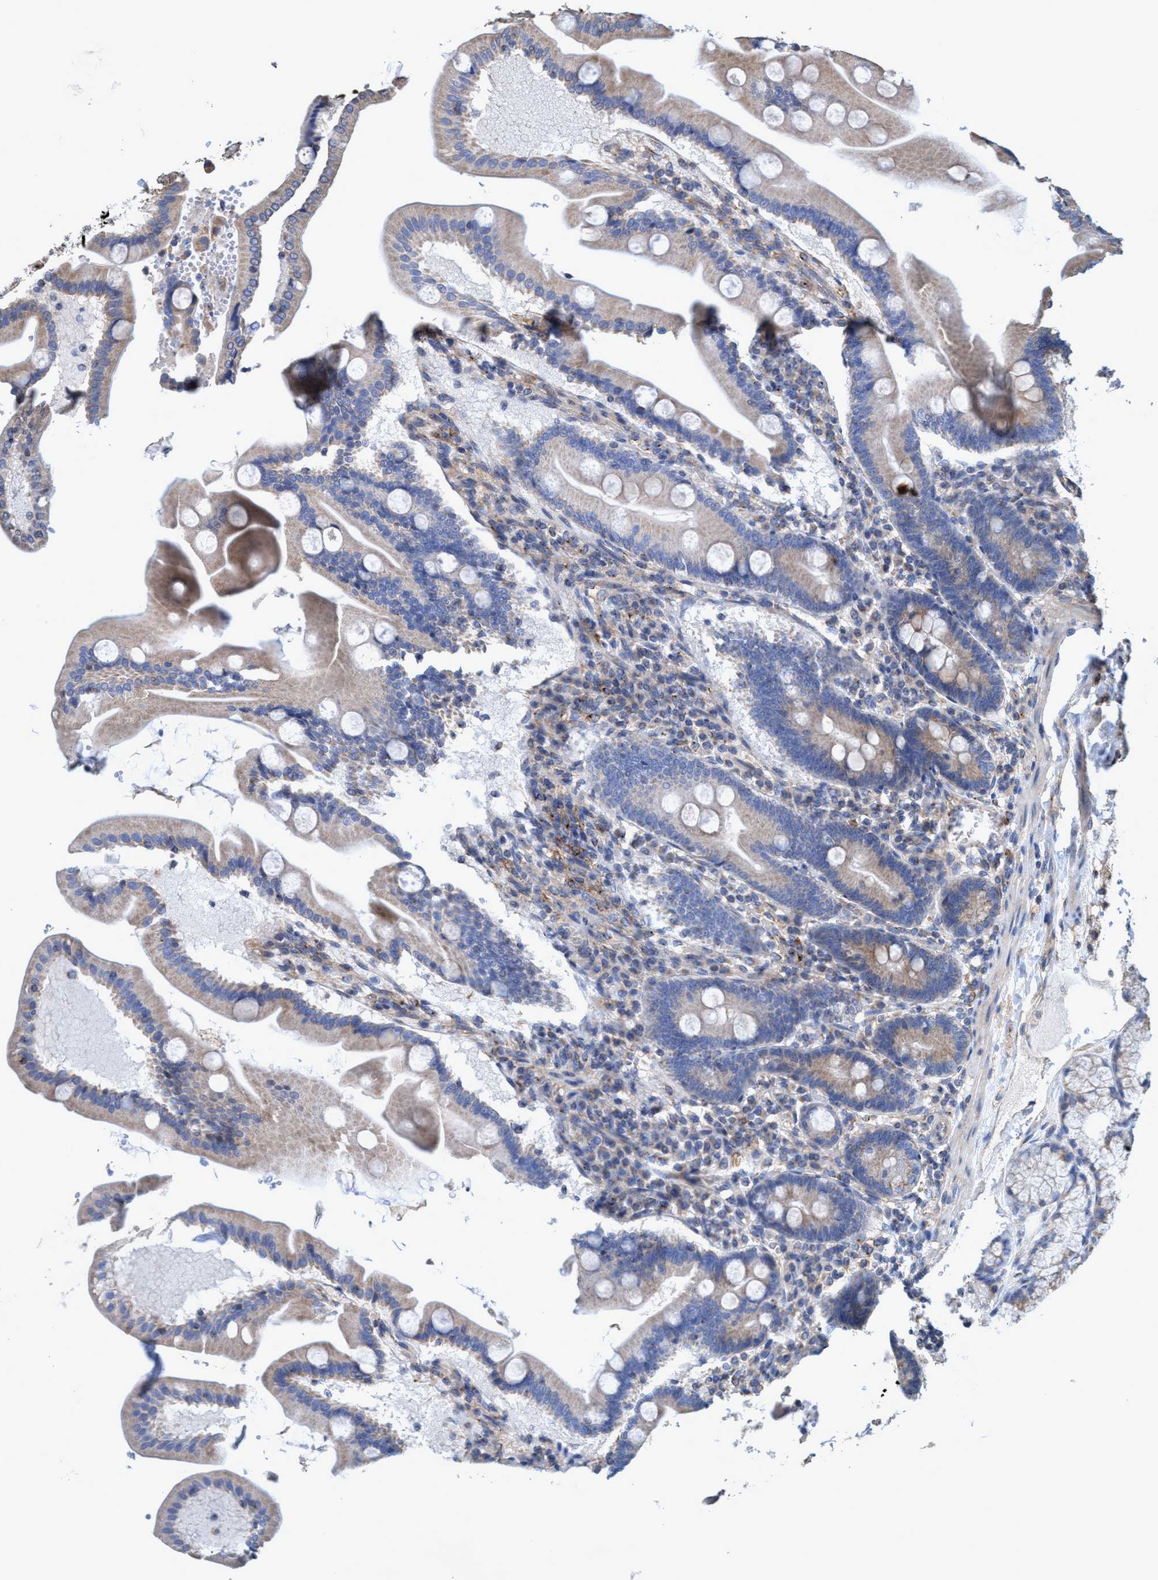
{"staining": {"intensity": "weak", "quantity": "25%-75%", "location": "cytoplasmic/membranous"}, "tissue": "duodenum", "cell_type": "Glandular cells", "image_type": "normal", "snomed": [{"axis": "morphology", "description": "Normal tissue, NOS"}, {"axis": "topography", "description": "Duodenum"}], "caption": "Protein staining of unremarkable duodenum demonstrates weak cytoplasmic/membranous staining in approximately 25%-75% of glandular cells.", "gene": "BICD2", "patient": {"sex": "male", "age": 54}}